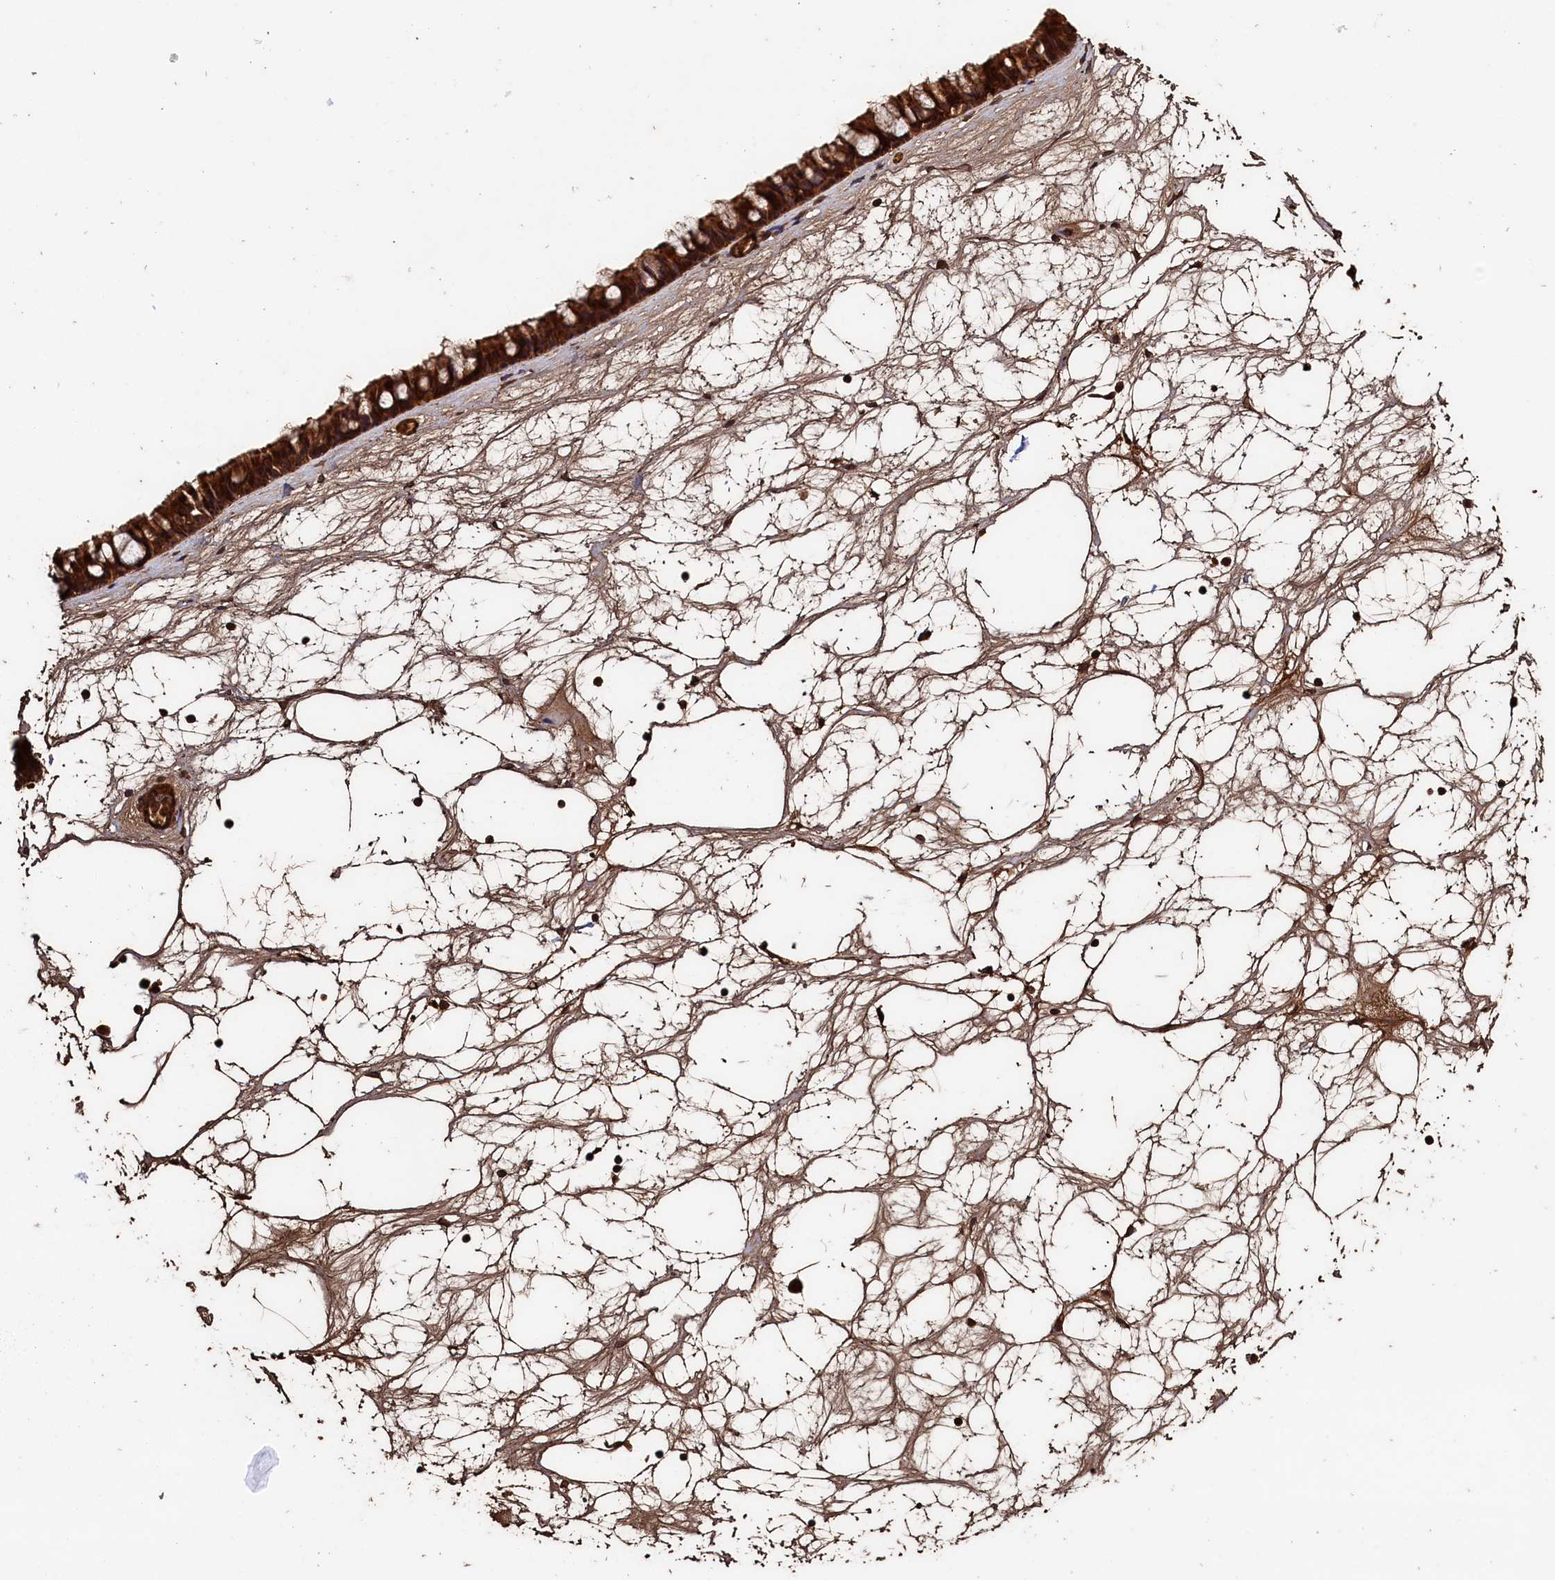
{"staining": {"intensity": "strong", "quantity": ">75%", "location": "cytoplasmic/membranous"}, "tissue": "nasopharynx", "cell_type": "Respiratory epithelial cells", "image_type": "normal", "snomed": [{"axis": "morphology", "description": "Normal tissue, NOS"}, {"axis": "topography", "description": "Nasopharynx"}], "caption": "IHC micrograph of normal nasopharynx: human nasopharynx stained using immunohistochemistry displays high levels of strong protein expression localized specifically in the cytoplasmic/membranous of respiratory epithelial cells, appearing as a cytoplasmic/membranous brown color.", "gene": "SNX33", "patient": {"sex": "male", "age": 64}}